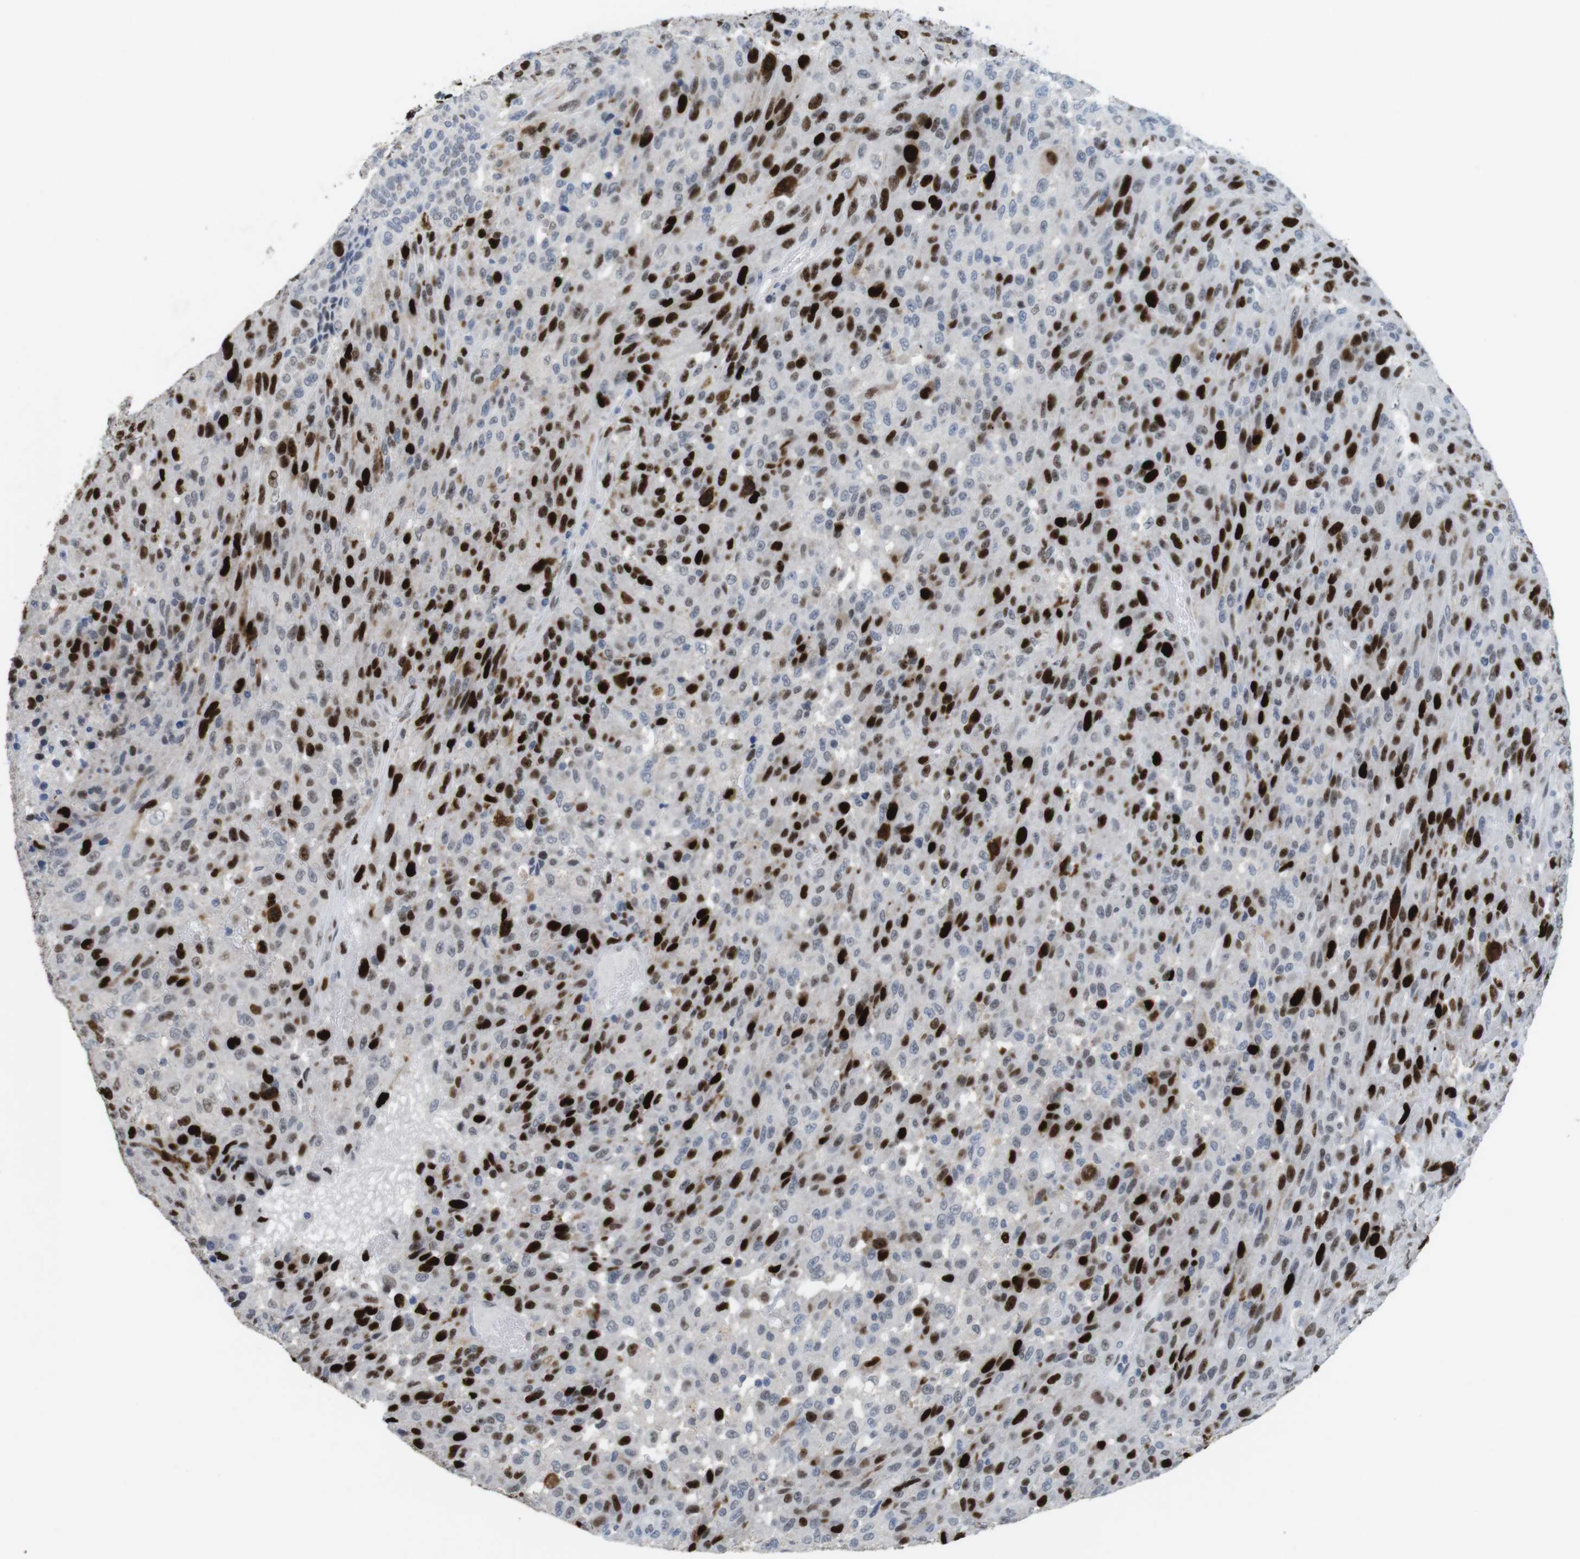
{"staining": {"intensity": "strong", "quantity": "25%-75%", "location": "nuclear"}, "tissue": "urothelial cancer", "cell_type": "Tumor cells", "image_type": "cancer", "snomed": [{"axis": "morphology", "description": "Urothelial carcinoma, High grade"}, {"axis": "topography", "description": "Urinary bladder"}], "caption": "Immunohistochemical staining of high-grade urothelial carcinoma shows high levels of strong nuclear protein expression in approximately 25%-75% of tumor cells.", "gene": "KPNA2", "patient": {"sex": "male", "age": 66}}